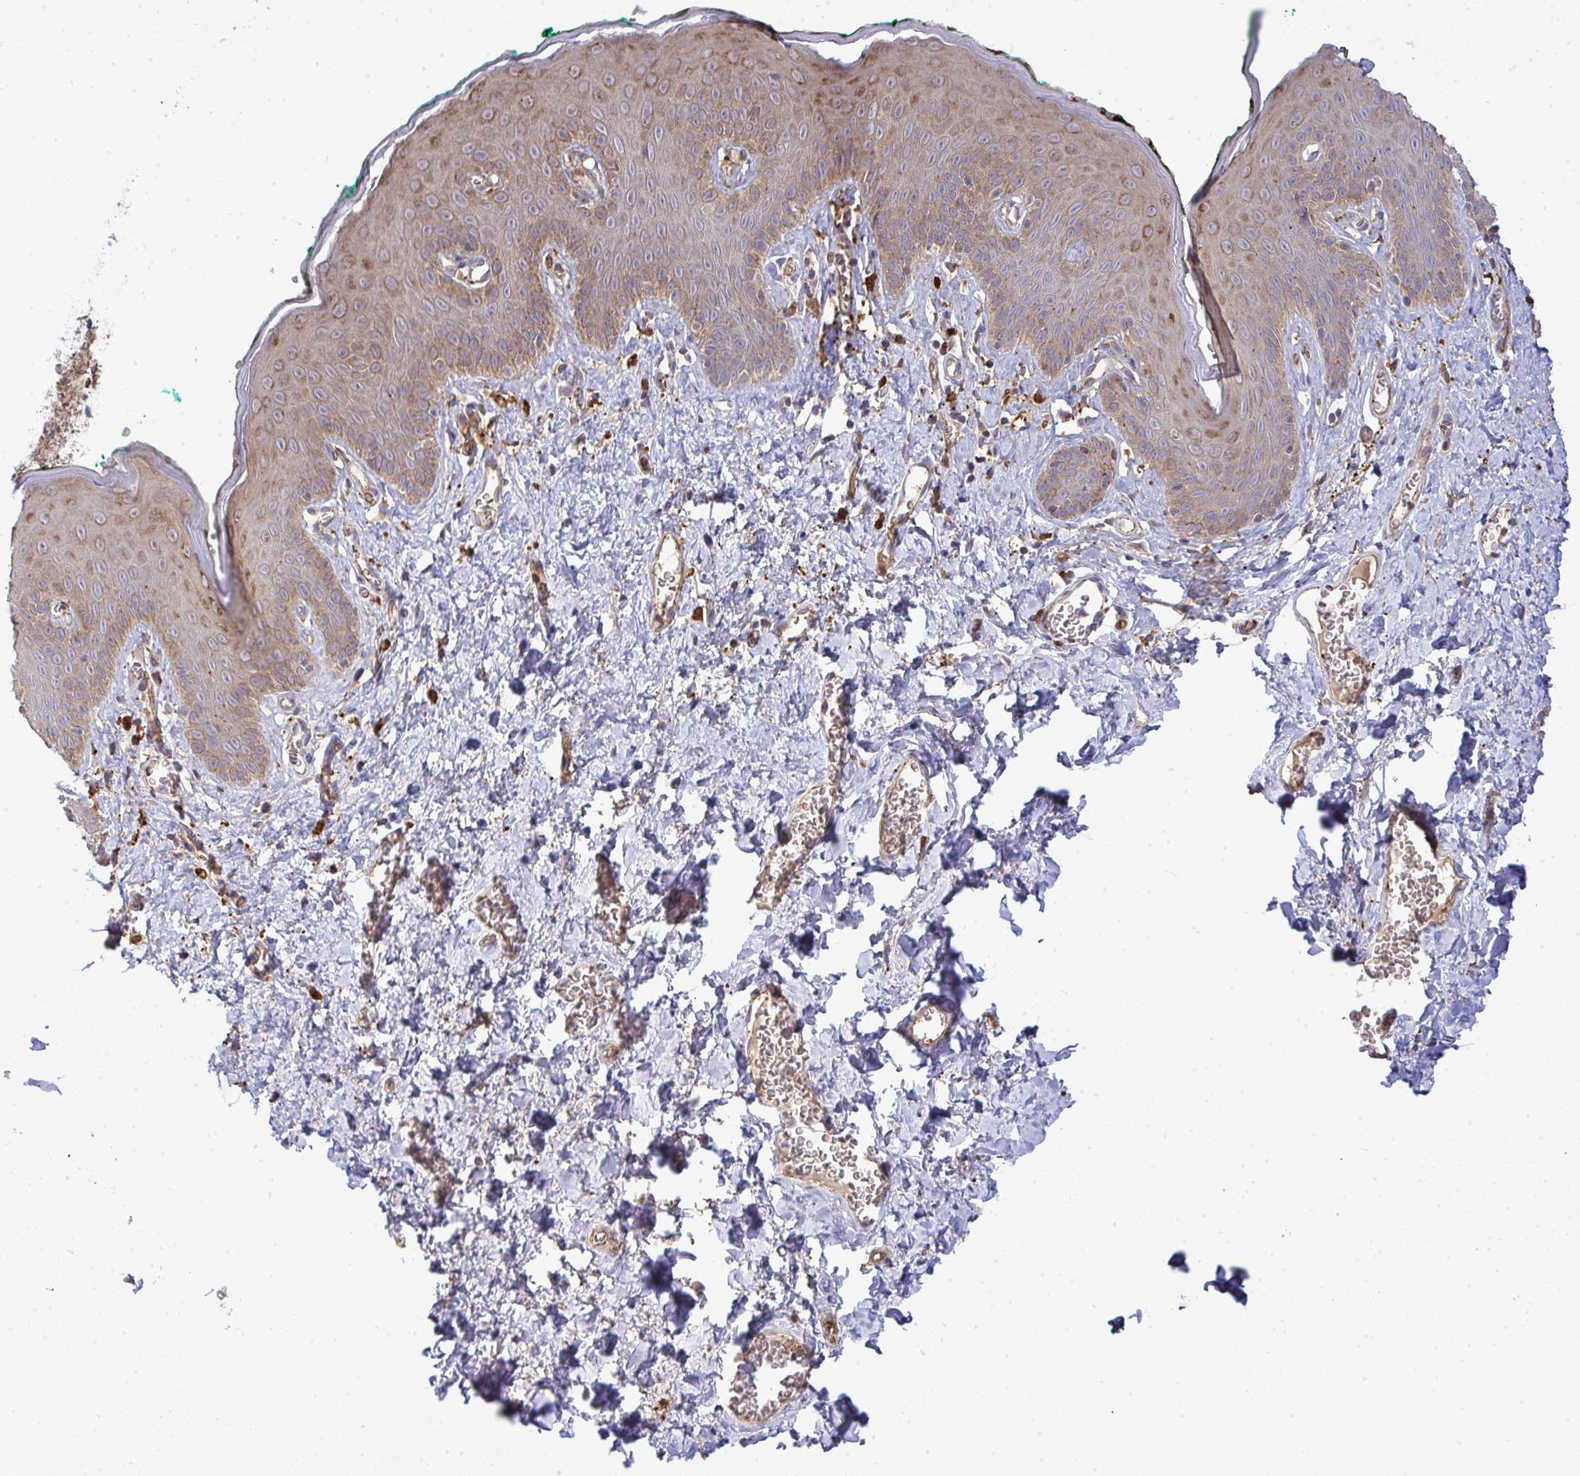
{"staining": {"intensity": "moderate", "quantity": ">75%", "location": "cytoplasmic/membranous"}, "tissue": "skin", "cell_type": "Epidermal cells", "image_type": "normal", "snomed": [{"axis": "morphology", "description": "Normal tissue, NOS"}, {"axis": "topography", "description": "Vulva"}, {"axis": "topography", "description": "Peripheral nerve tissue"}], "caption": "Epidermal cells exhibit medium levels of moderate cytoplasmic/membranous positivity in about >75% of cells in benign human skin. The staining is performed using DAB (3,3'-diaminobenzidine) brown chromogen to label protein expression. The nuclei are counter-stained blue using hematoxylin.", "gene": "B4GALT6", "patient": {"sex": "female", "age": 66}}